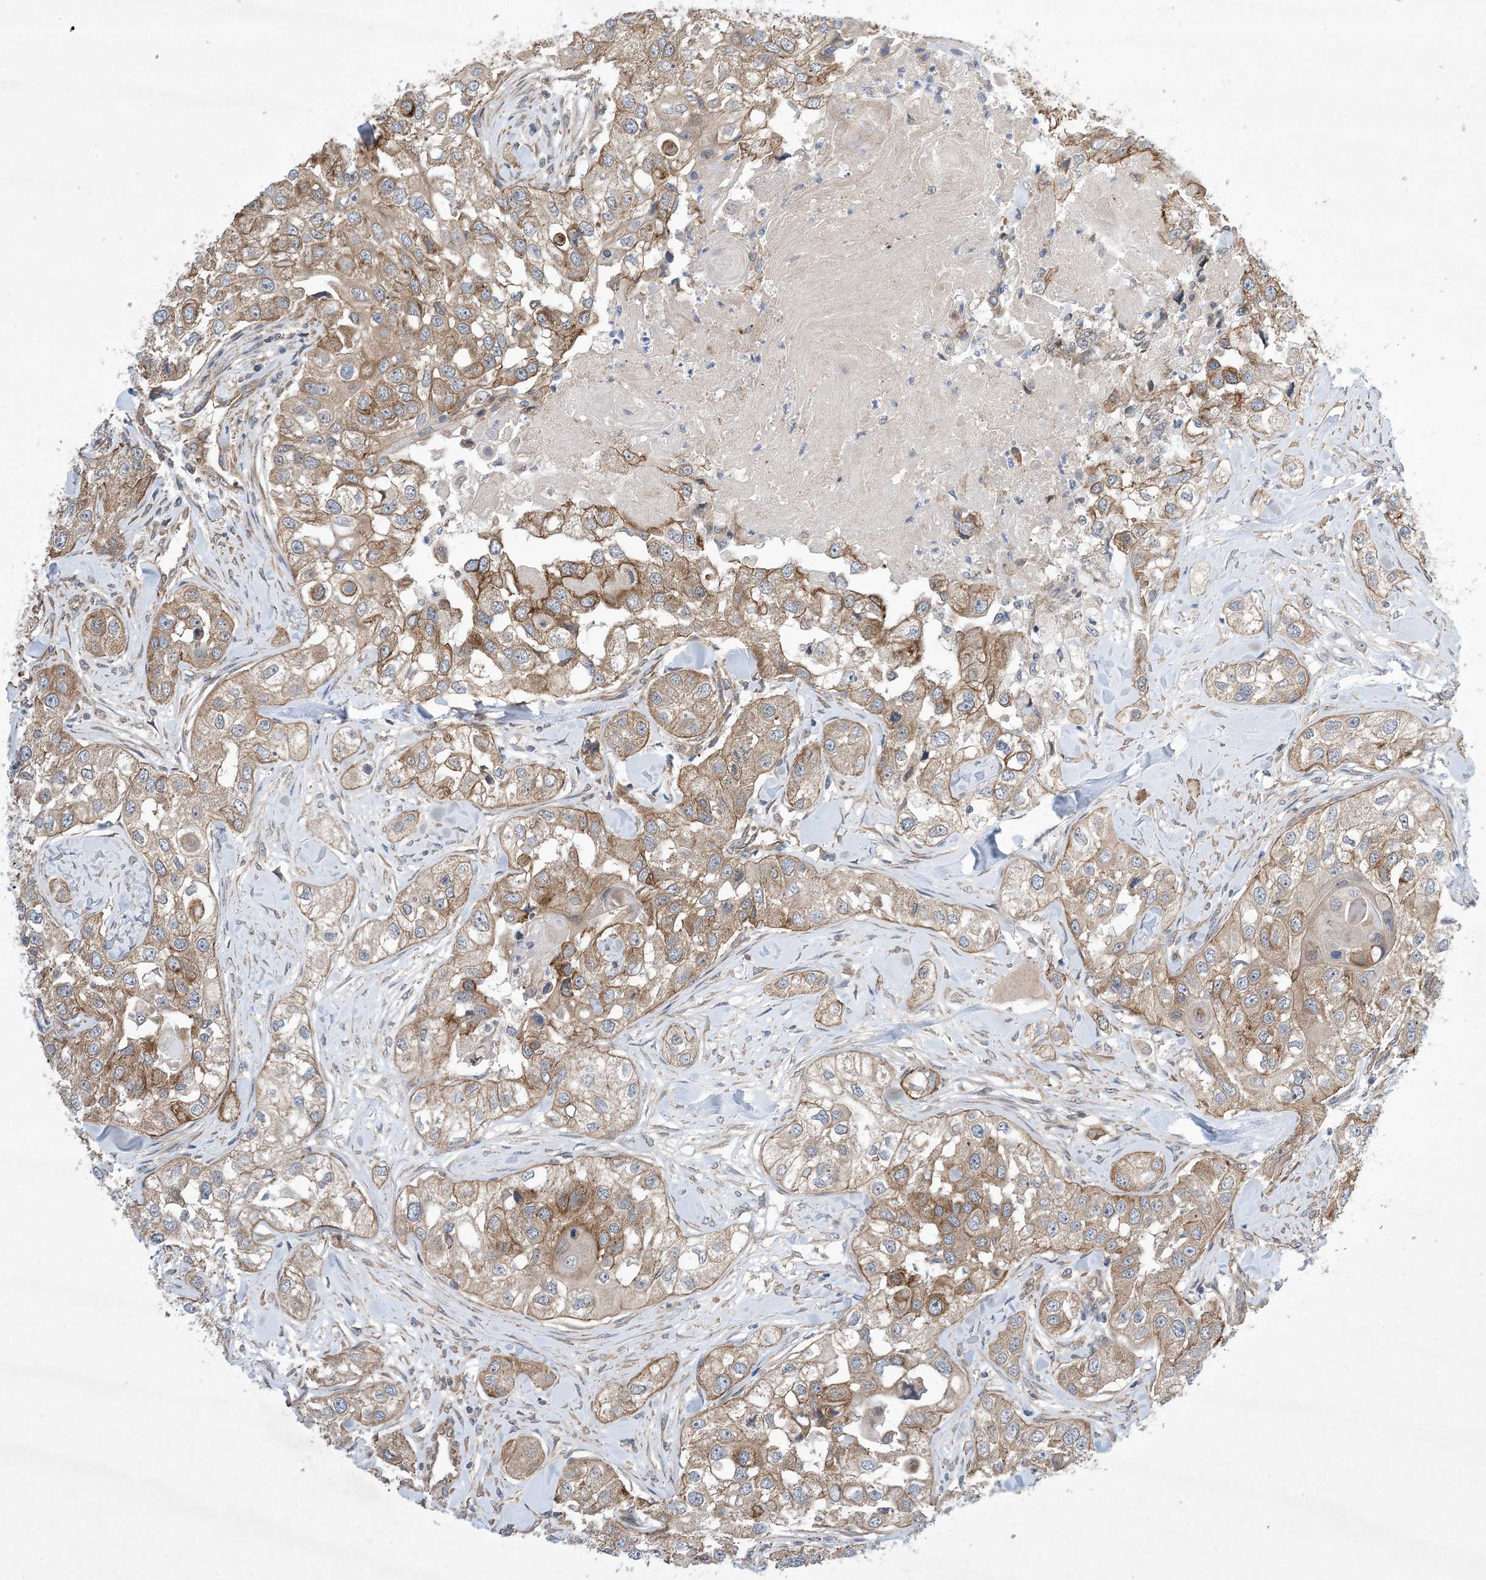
{"staining": {"intensity": "moderate", "quantity": ">75%", "location": "cytoplasmic/membranous"}, "tissue": "head and neck cancer", "cell_type": "Tumor cells", "image_type": "cancer", "snomed": [{"axis": "morphology", "description": "Normal tissue, NOS"}, {"axis": "morphology", "description": "Squamous cell carcinoma, NOS"}, {"axis": "topography", "description": "Skeletal muscle"}, {"axis": "topography", "description": "Head-Neck"}], "caption": "Tumor cells show medium levels of moderate cytoplasmic/membranous staining in approximately >75% of cells in squamous cell carcinoma (head and neck).", "gene": "EHBP1", "patient": {"sex": "male", "age": 51}}